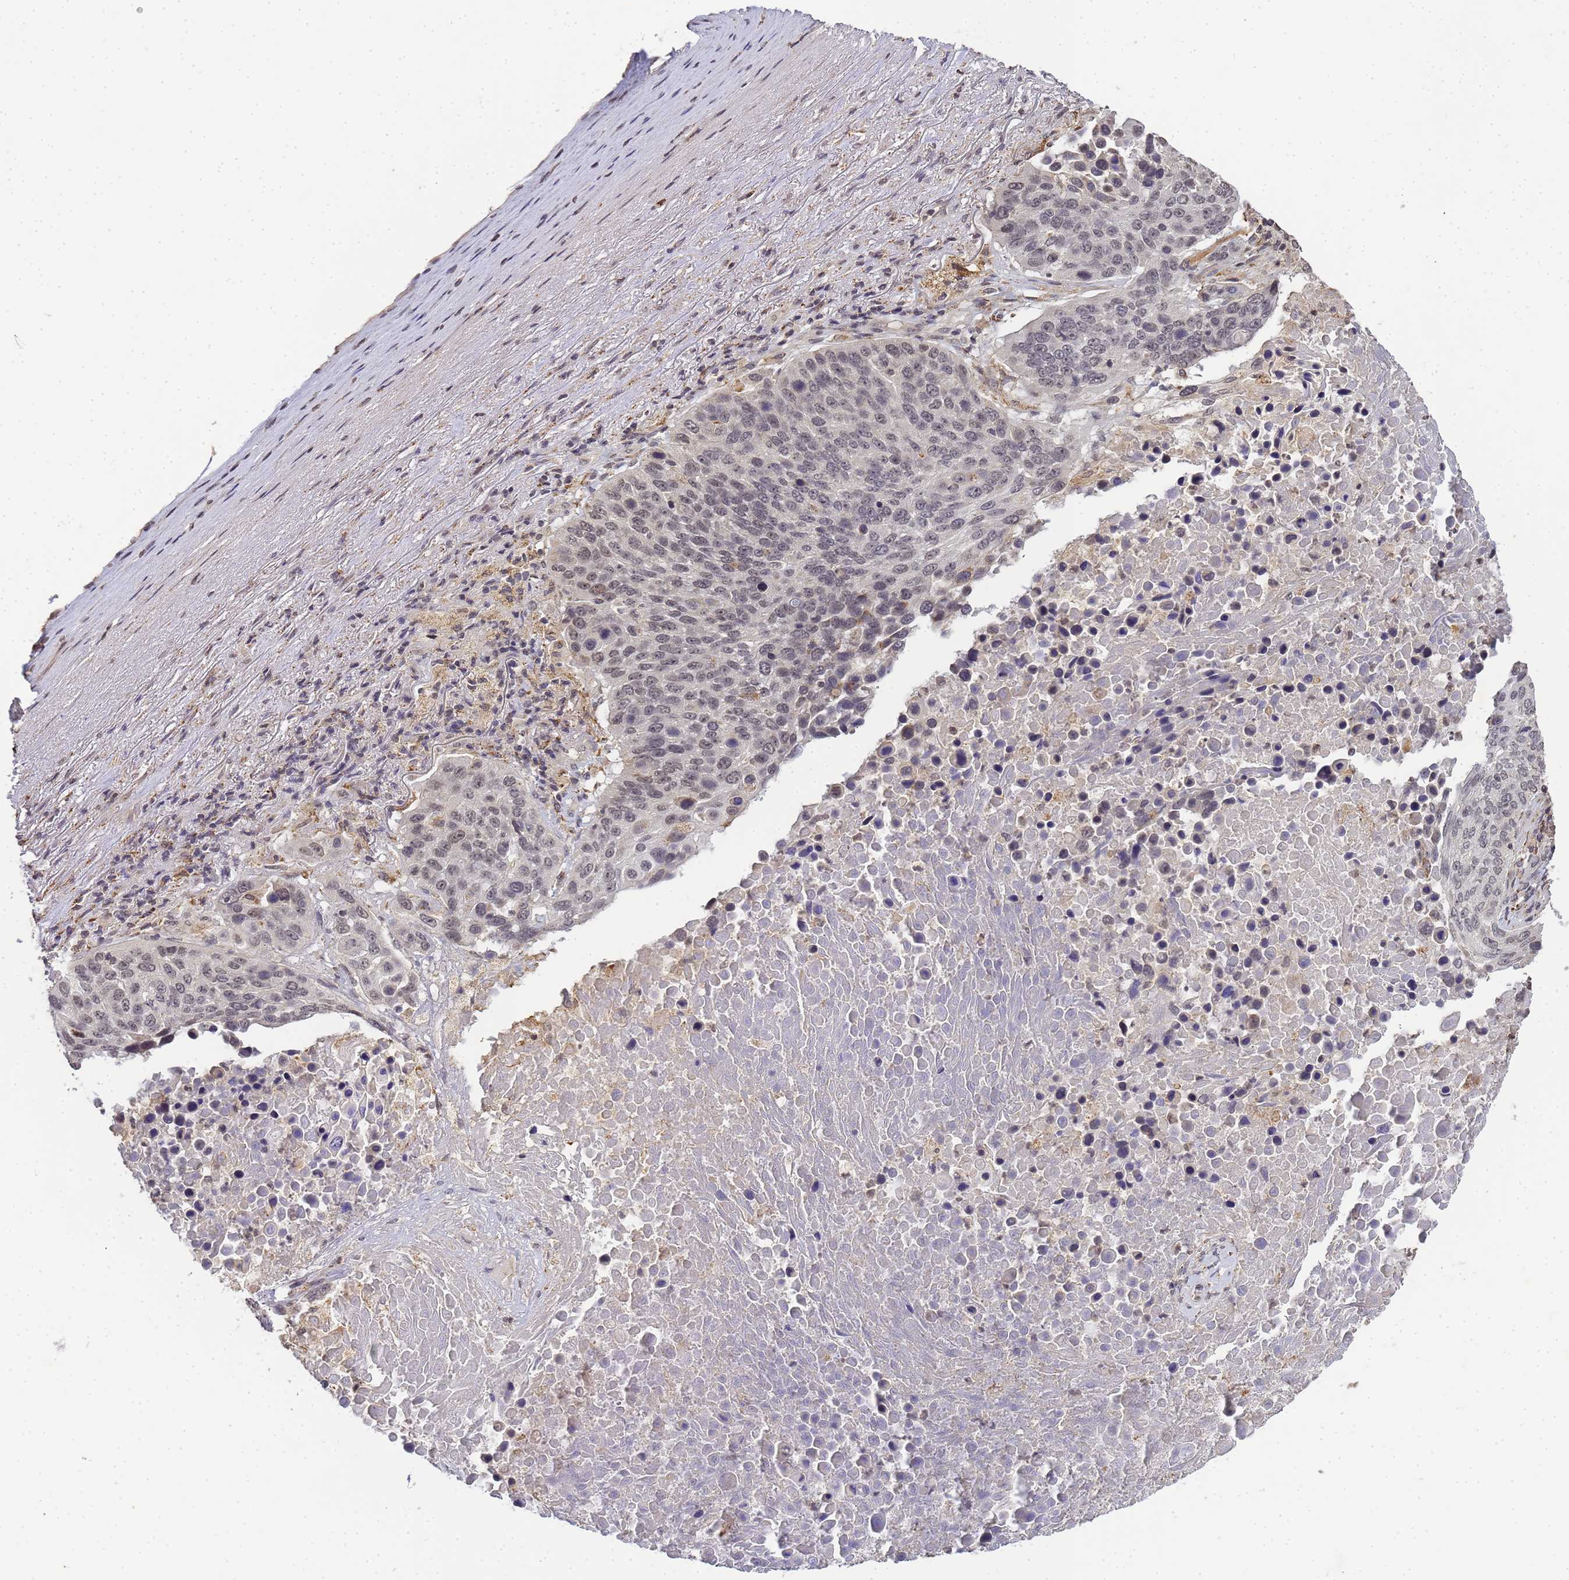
{"staining": {"intensity": "weak", "quantity": "<25%", "location": "nuclear"}, "tissue": "lung cancer", "cell_type": "Tumor cells", "image_type": "cancer", "snomed": [{"axis": "morphology", "description": "Normal tissue, NOS"}, {"axis": "morphology", "description": "Squamous cell carcinoma, NOS"}, {"axis": "topography", "description": "Lymph node"}, {"axis": "topography", "description": "Lung"}], "caption": "DAB (3,3'-diaminobenzidine) immunohistochemical staining of lung cancer (squamous cell carcinoma) shows no significant staining in tumor cells.", "gene": "MYL7", "patient": {"sex": "male", "age": 66}}